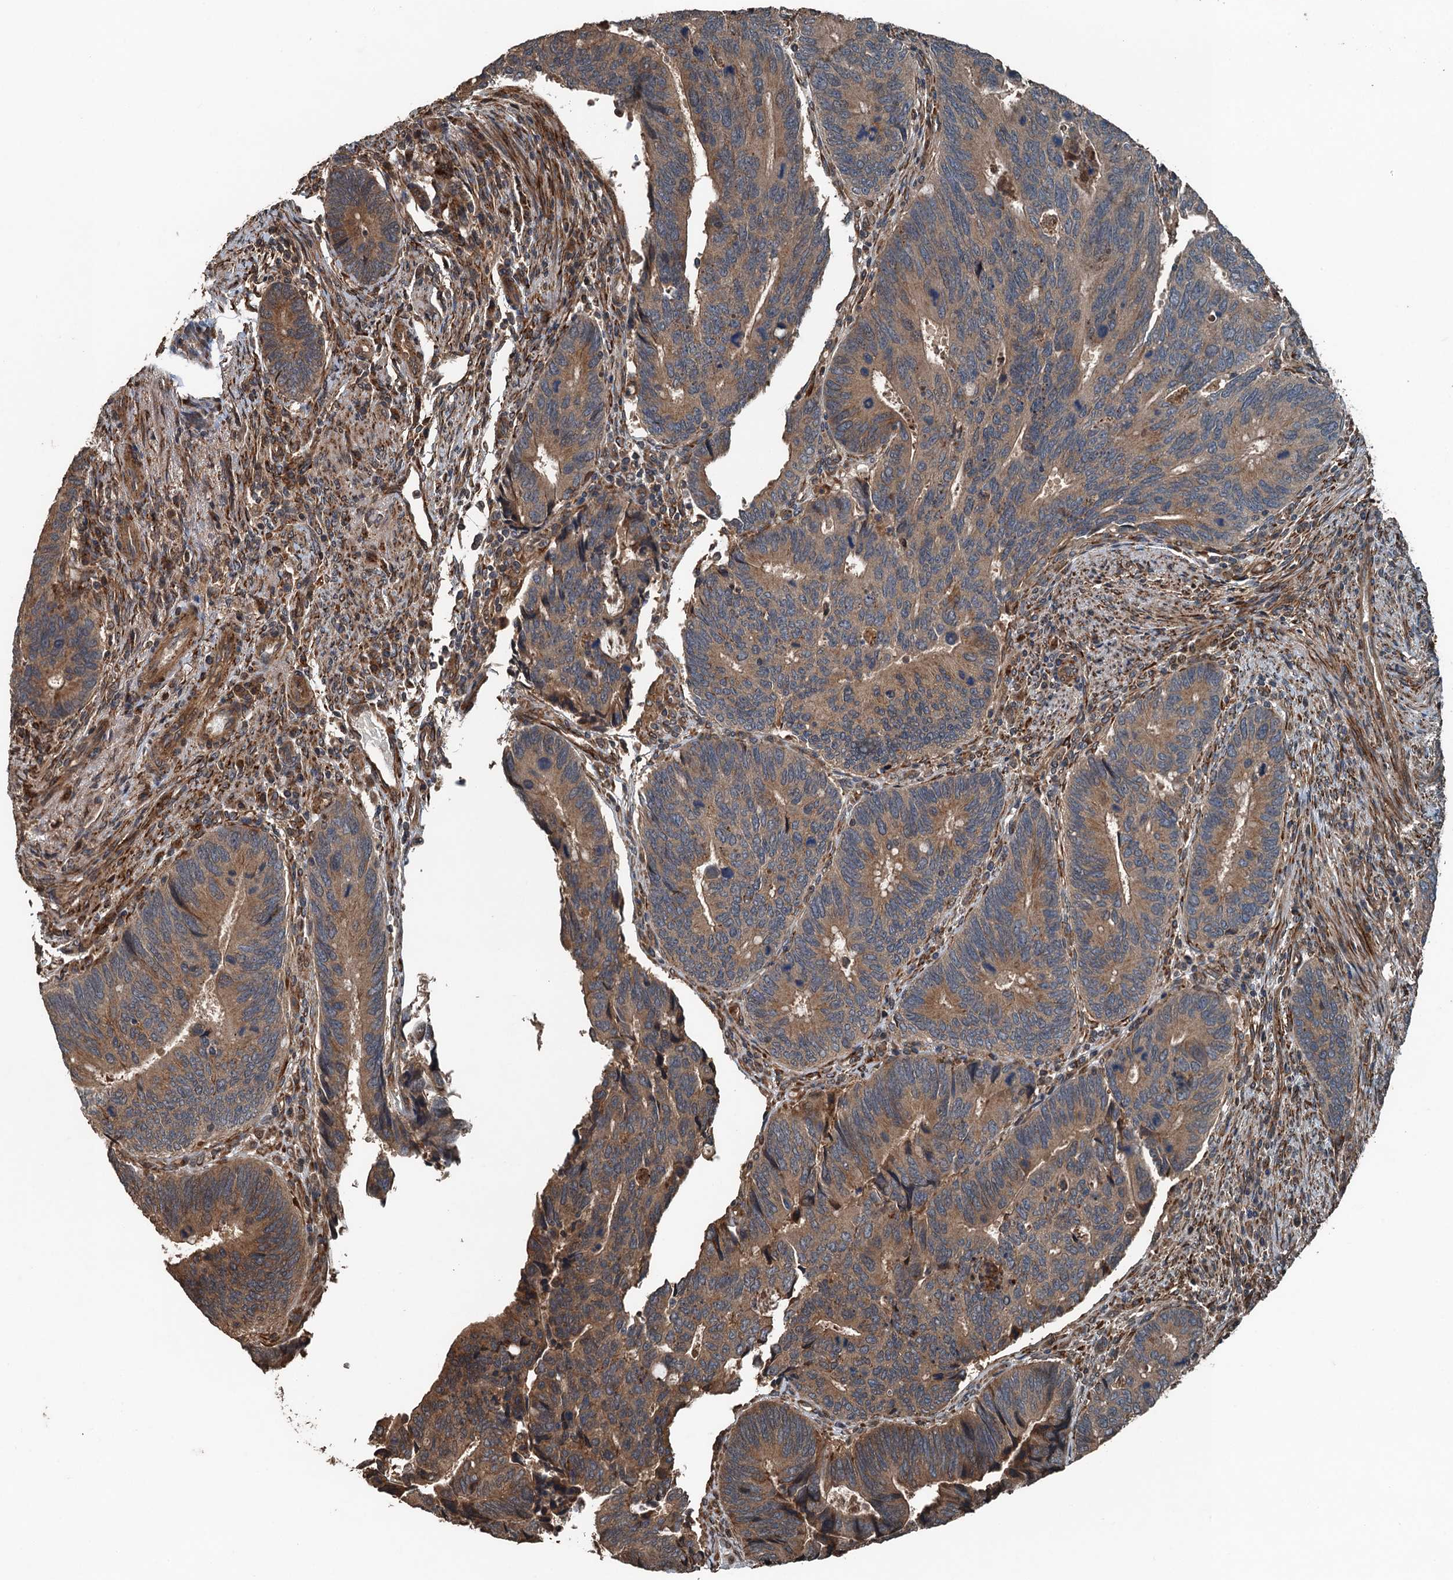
{"staining": {"intensity": "weak", "quantity": ">75%", "location": "cytoplasmic/membranous"}, "tissue": "colorectal cancer", "cell_type": "Tumor cells", "image_type": "cancer", "snomed": [{"axis": "morphology", "description": "Adenocarcinoma, NOS"}, {"axis": "topography", "description": "Colon"}], "caption": "Colorectal cancer (adenocarcinoma) was stained to show a protein in brown. There is low levels of weak cytoplasmic/membranous expression in approximately >75% of tumor cells.", "gene": "TCTN1", "patient": {"sex": "male", "age": 87}}